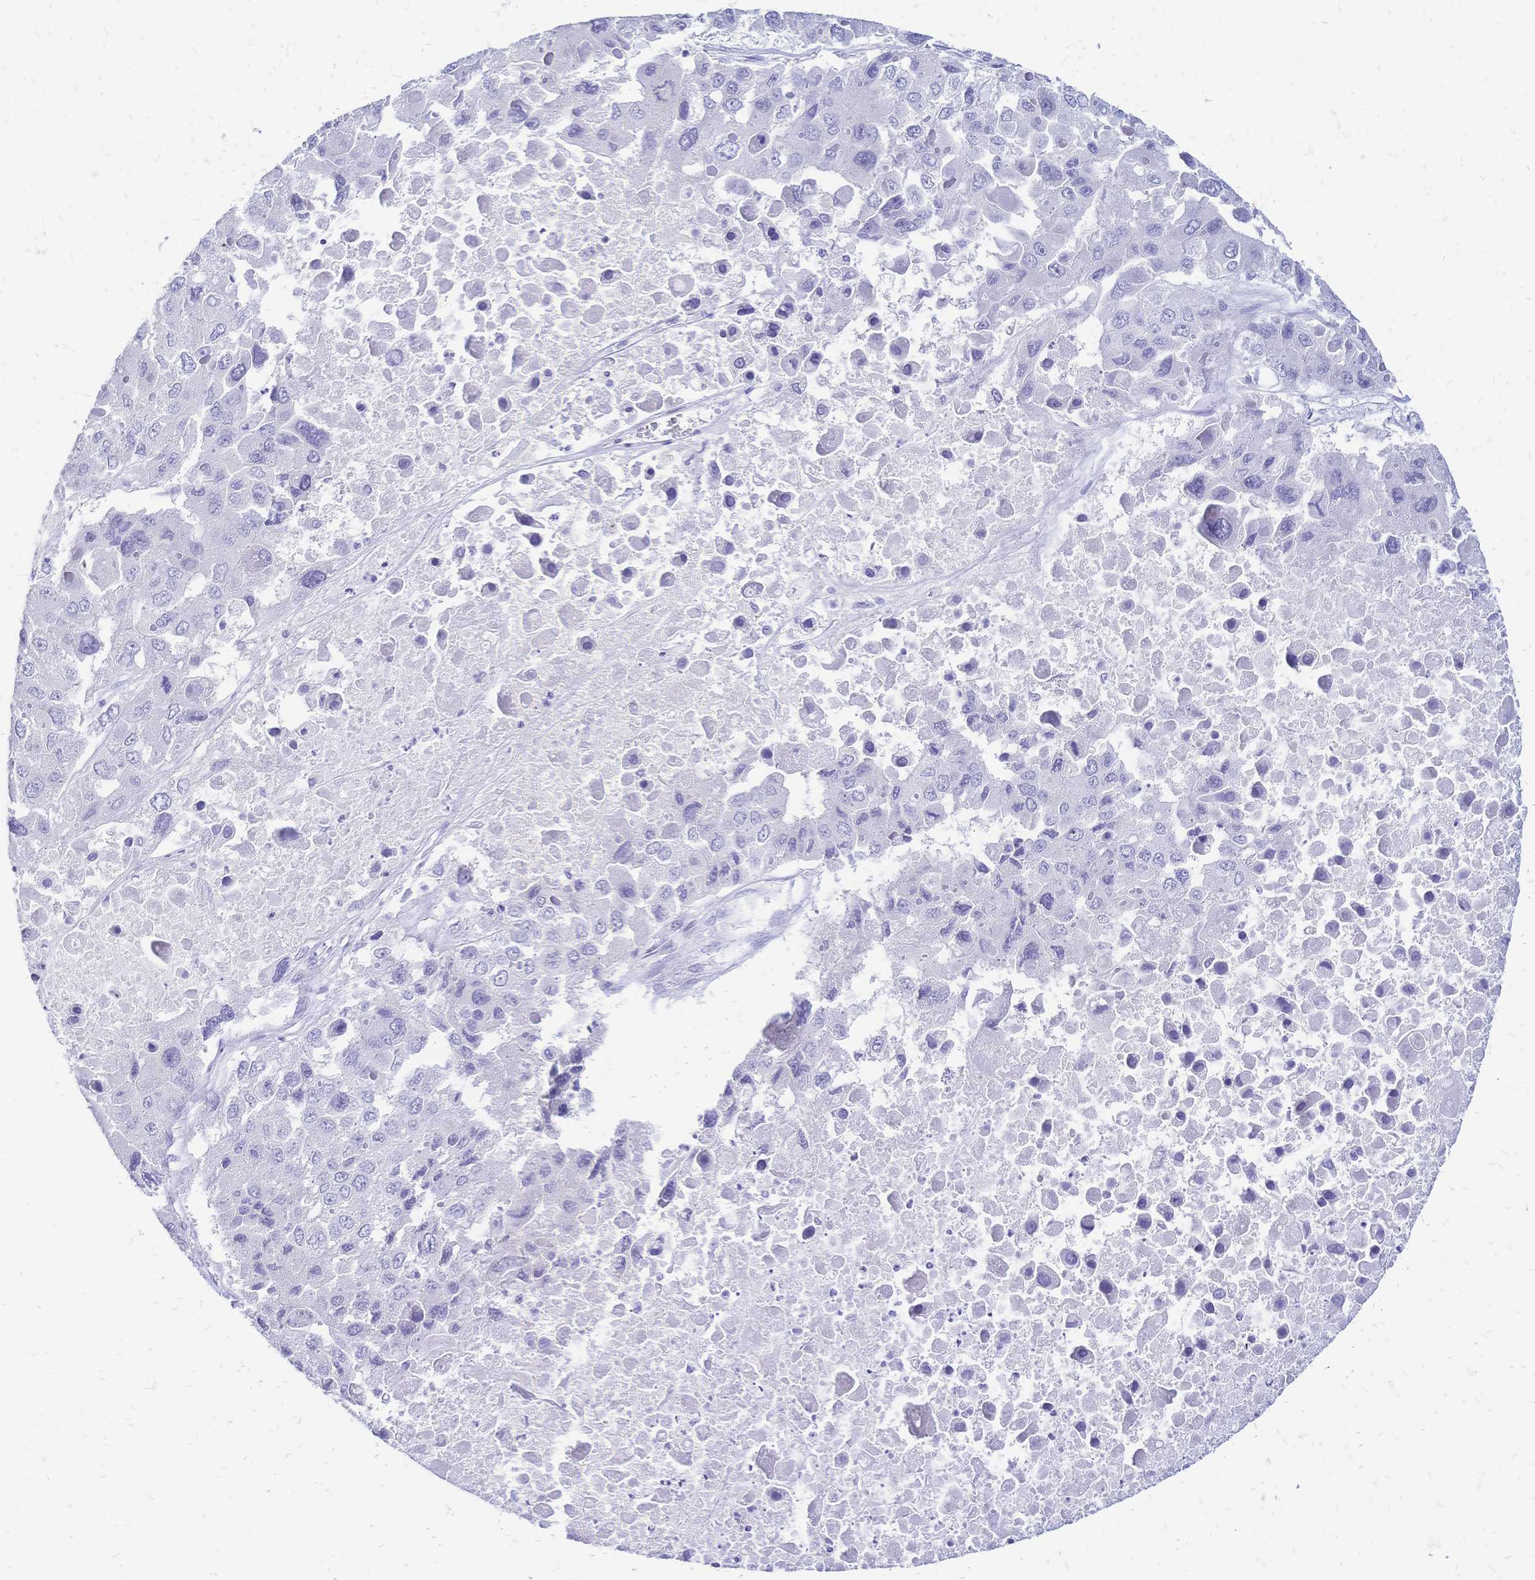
{"staining": {"intensity": "negative", "quantity": "none", "location": "none"}, "tissue": "liver cancer", "cell_type": "Tumor cells", "image_type": "cancer", "snomed": [{"axis": "morphology", "description": "Carcinoma, Hepatocellular, NOS"}, {"axis": "topography", "description": "Liver"}], "caption": "Histopathology image shows no significant protein positivity in tumor cells of liver cancer (hepatocellular carcinoma).", "gene": "FA2H", "patient": {"sex": "female", "age": 41}}